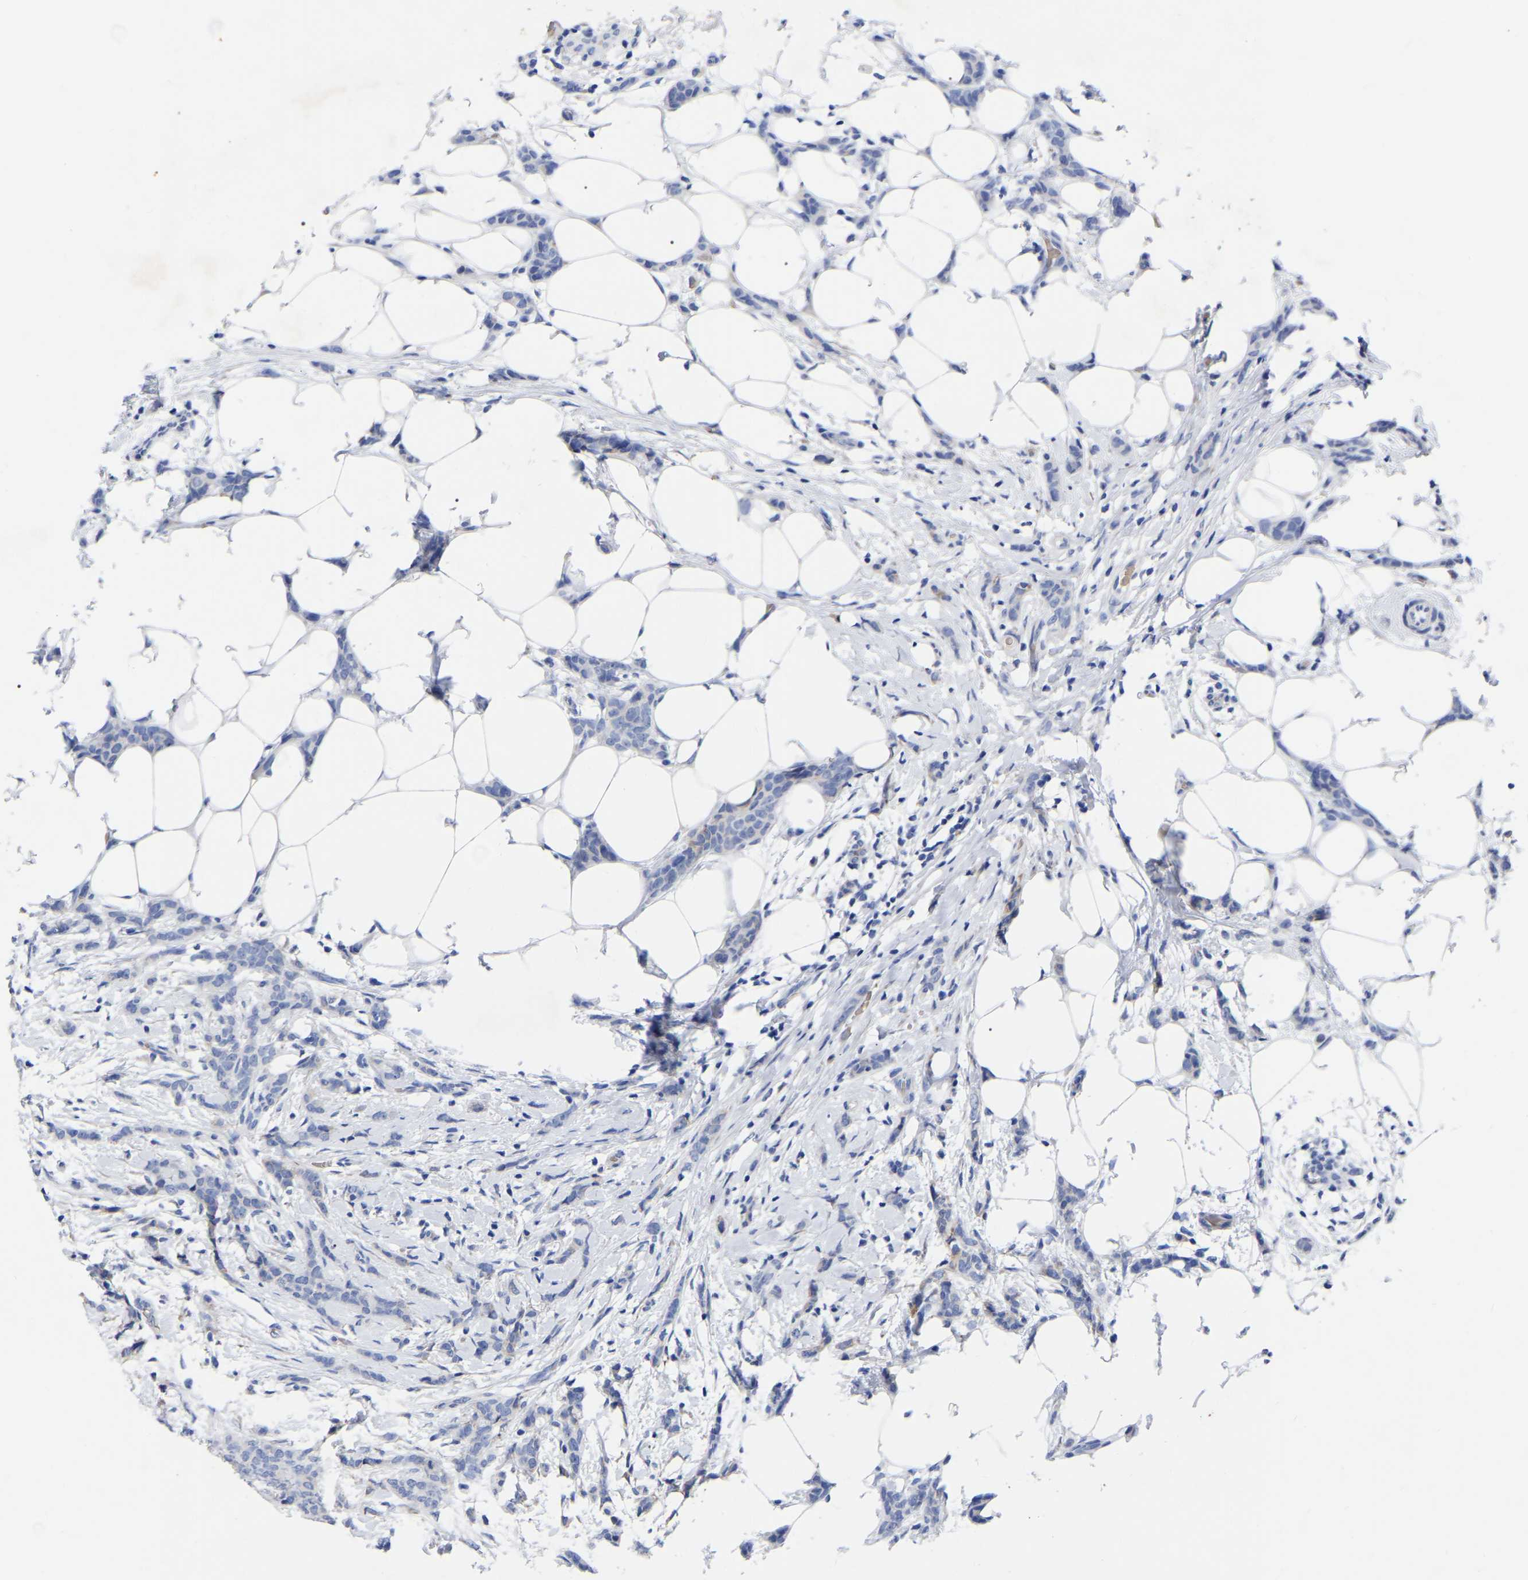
{"staining": {"intensity": "negative", "quantity": "none", "location": "none"}, "tissue": "breast cancer", "cell_type": "Tumor cells", "image_type": "cancer", "snomed": [{"axis": "morphology", "description": "Lobular carcinoma"}, {"axis": "topography", "description": "Skin"}, {"axis": "topography", "description": "Breast"}], "caption": "IHC micrograph of neoplastic tissue: human breast lobular carcinoma stained with DAB reveals no significant protein staining in tumor cells. The staining was performed using DAB to visualize the protein expression in brown, while the nuclei were stained in blue with hematoxylin (Magnification: 20x).", "gene": "GDF3", "patient": {"sex": "female", "age": 46}}